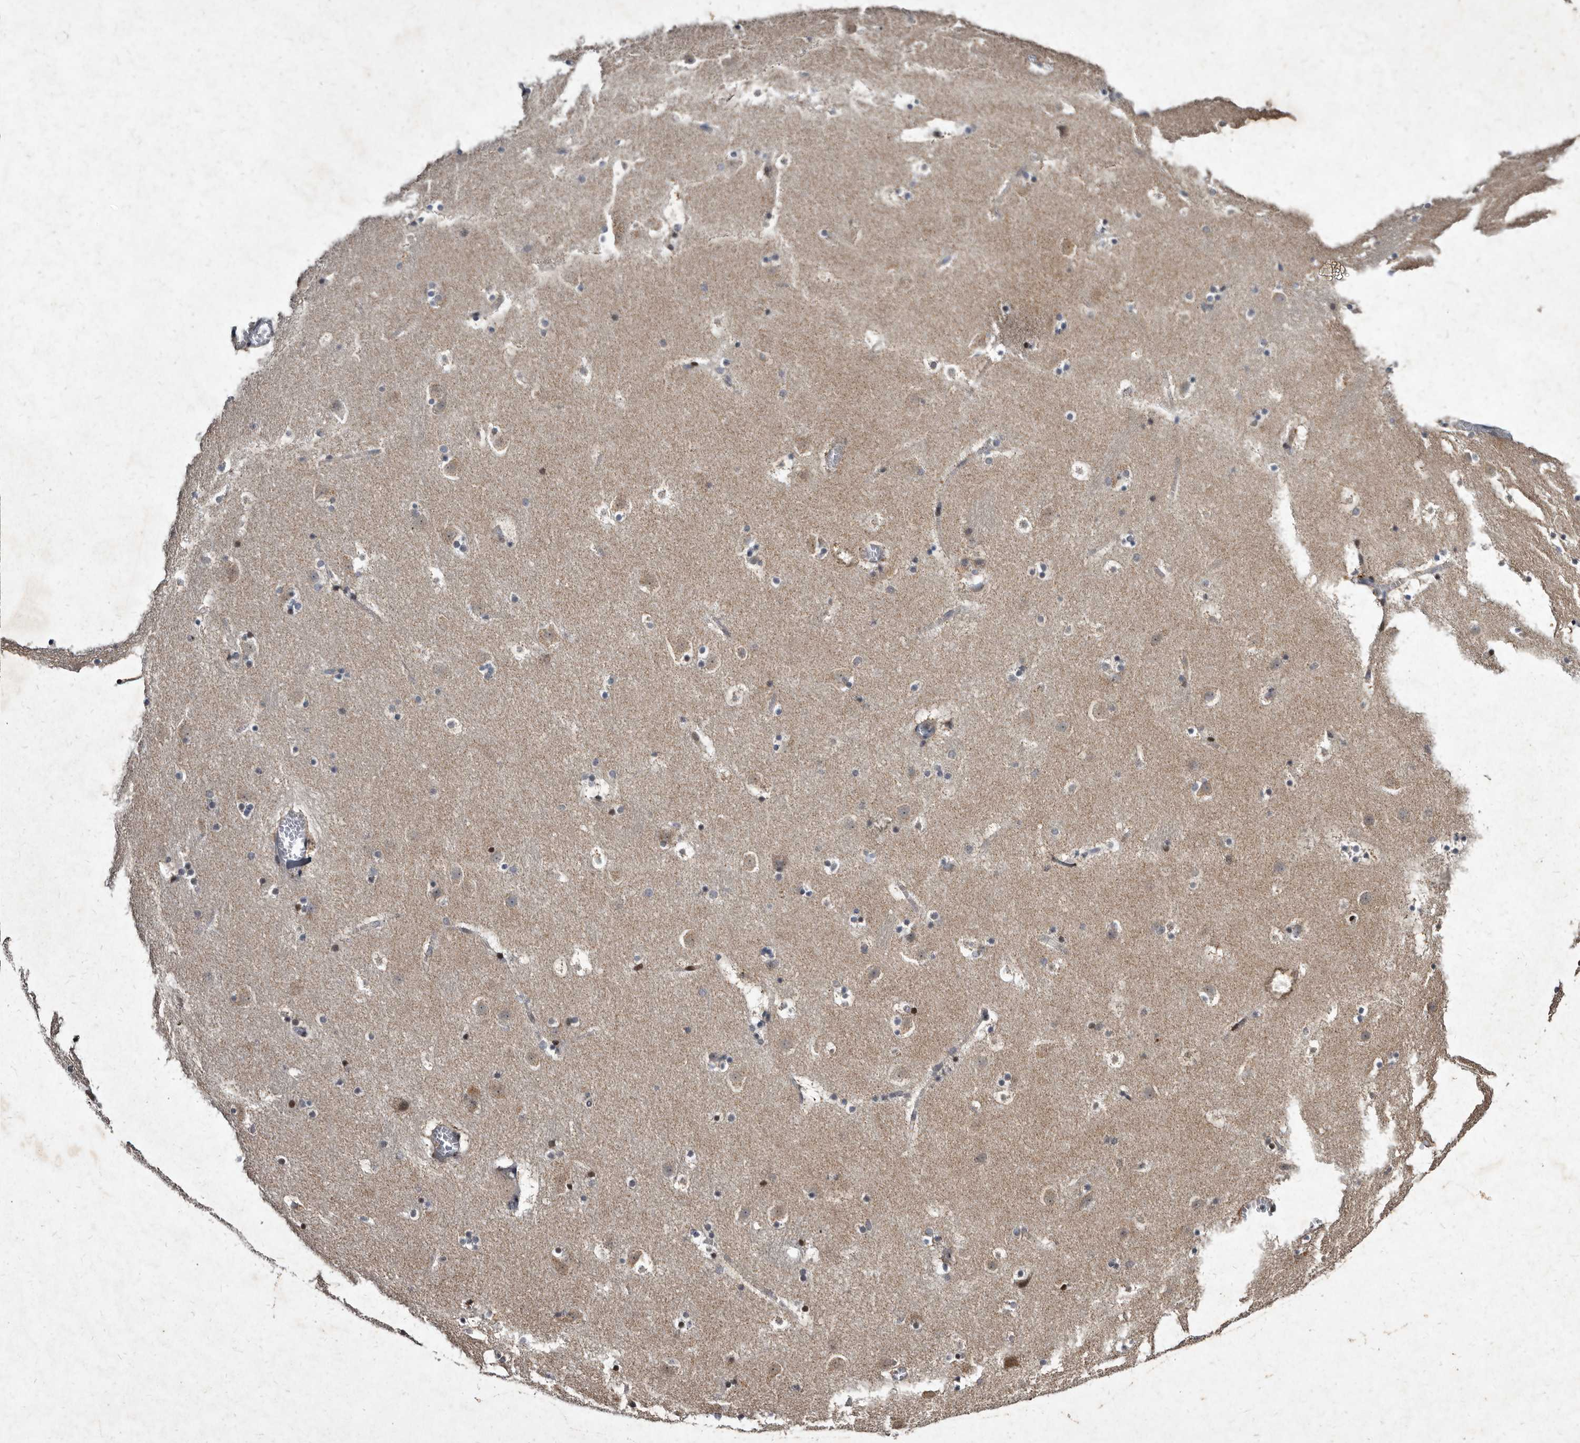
{"staining": {"intensity": "weak", "quantity": "<25%", "location": "cytoplasmic/membranous"}, "tissue": "caudate", "cell_type": "Glial cells", "image_type": "normal", "snomed": [{"axis": "morphology", "description": "Normal tissue, NOS"}, {"axis": "topography", "description": "Lateral ventricle wall"}], "caption": "Caudate stained for a protein using immunohistochemistry (IHC) shows no expression glial cells.", "gene": "YPEL1", "patient": {"sex": "male", "age": 45}}